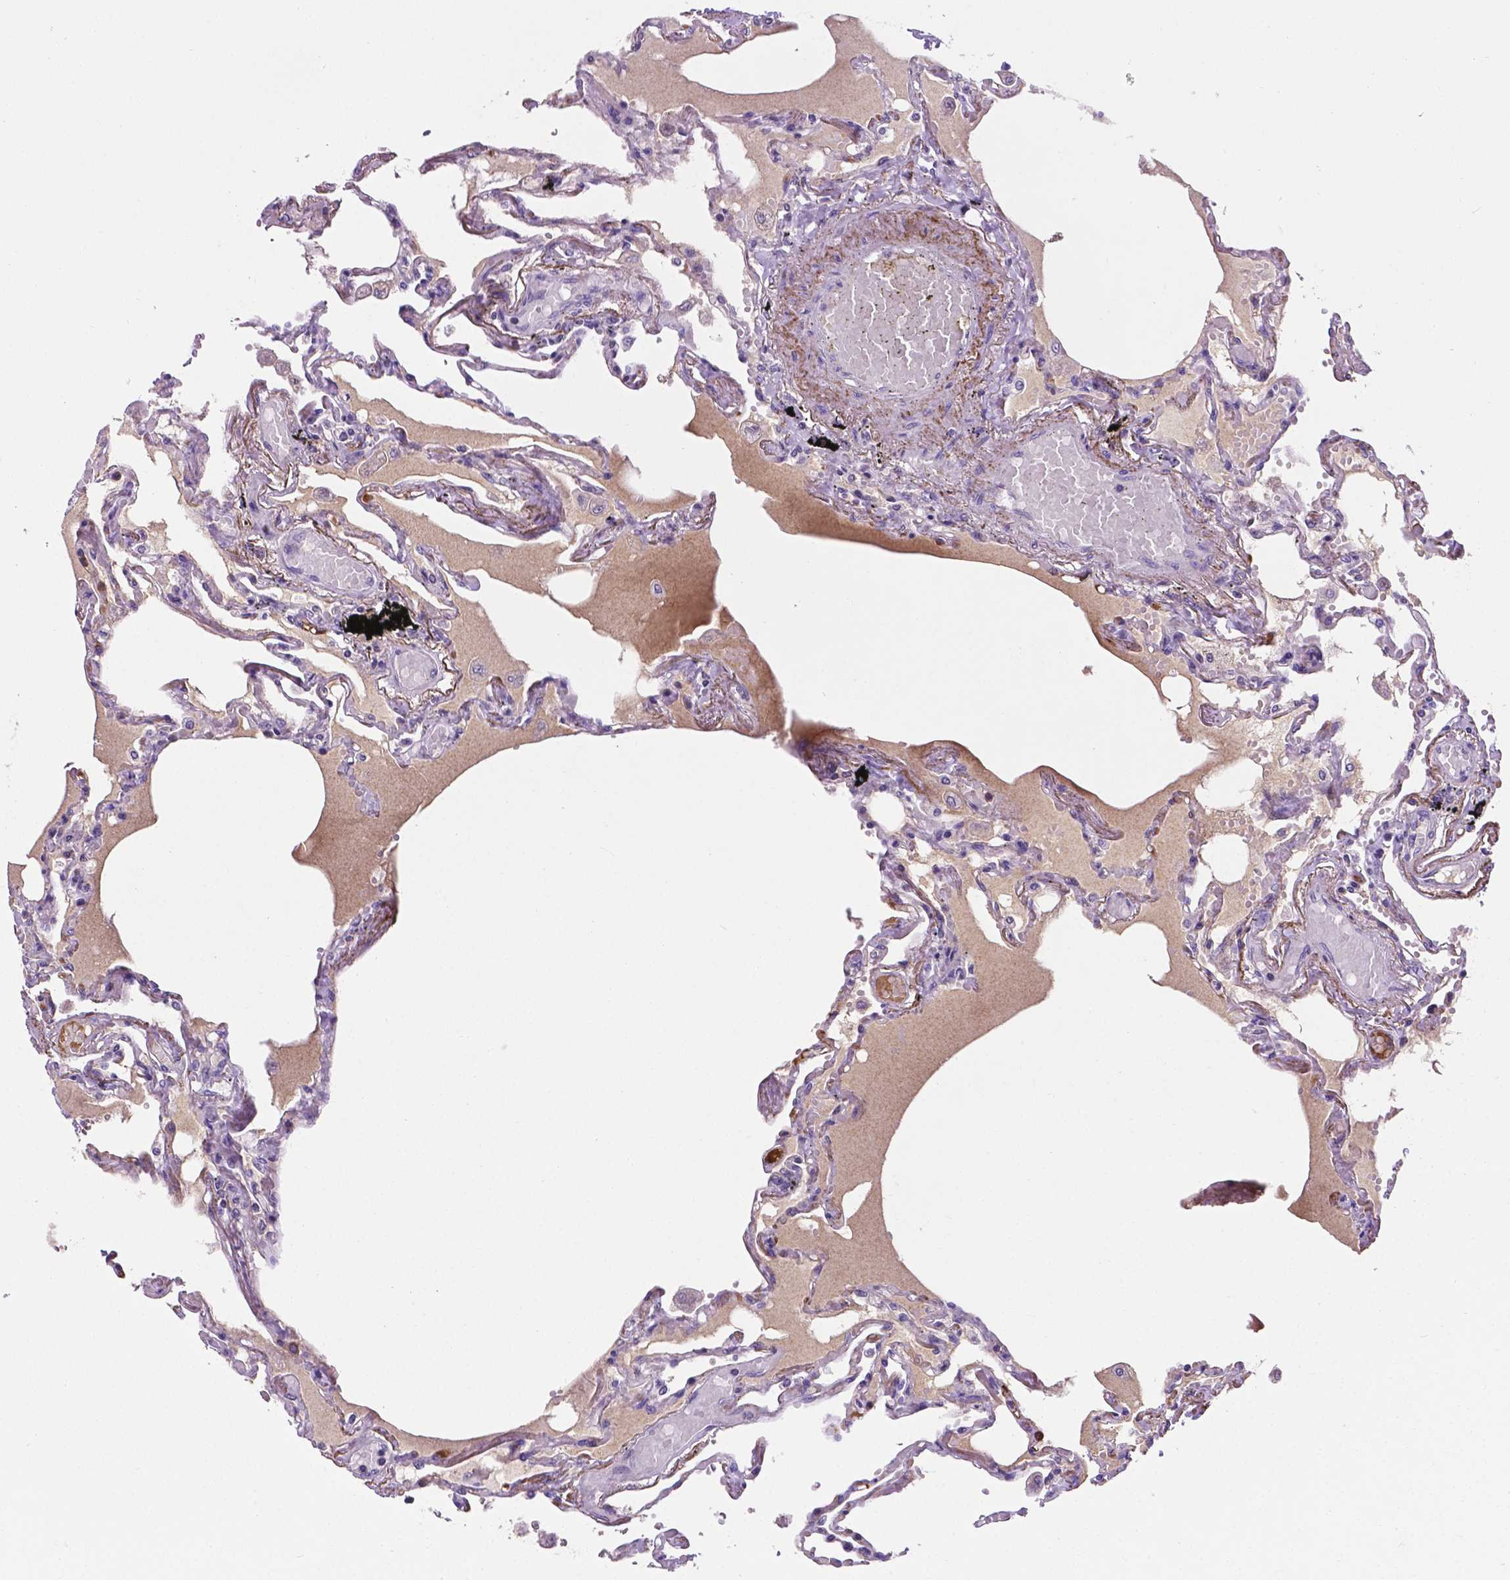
{"staining": {"intensity": "negative", "quantity": "none", "location": "none"}, "tissue": "lung", "cell_type": "Alveolar cells", "image_type": "normal", "snomed": [{"axis": "morphology", "description": "Normal tissue, NOS"}, {"axis": "morphology", "description": "Adenocarcinoma, NOS"}, {"axis": "topography", "description": "Cartilage tissue"}, {"axis": "topography", "description": "Lung"}], "caption": "This is a histopathology image of IHC staining of unremarkable lung, which shows no staining in alveolar cells. (DAB (3,3'-diaminobenzidine) immunohistochemistry (IHC) visualized using brightfield microscopy, high magnification).", "gene": "APOE", "patient": {"sex": "female", "age": 67}}